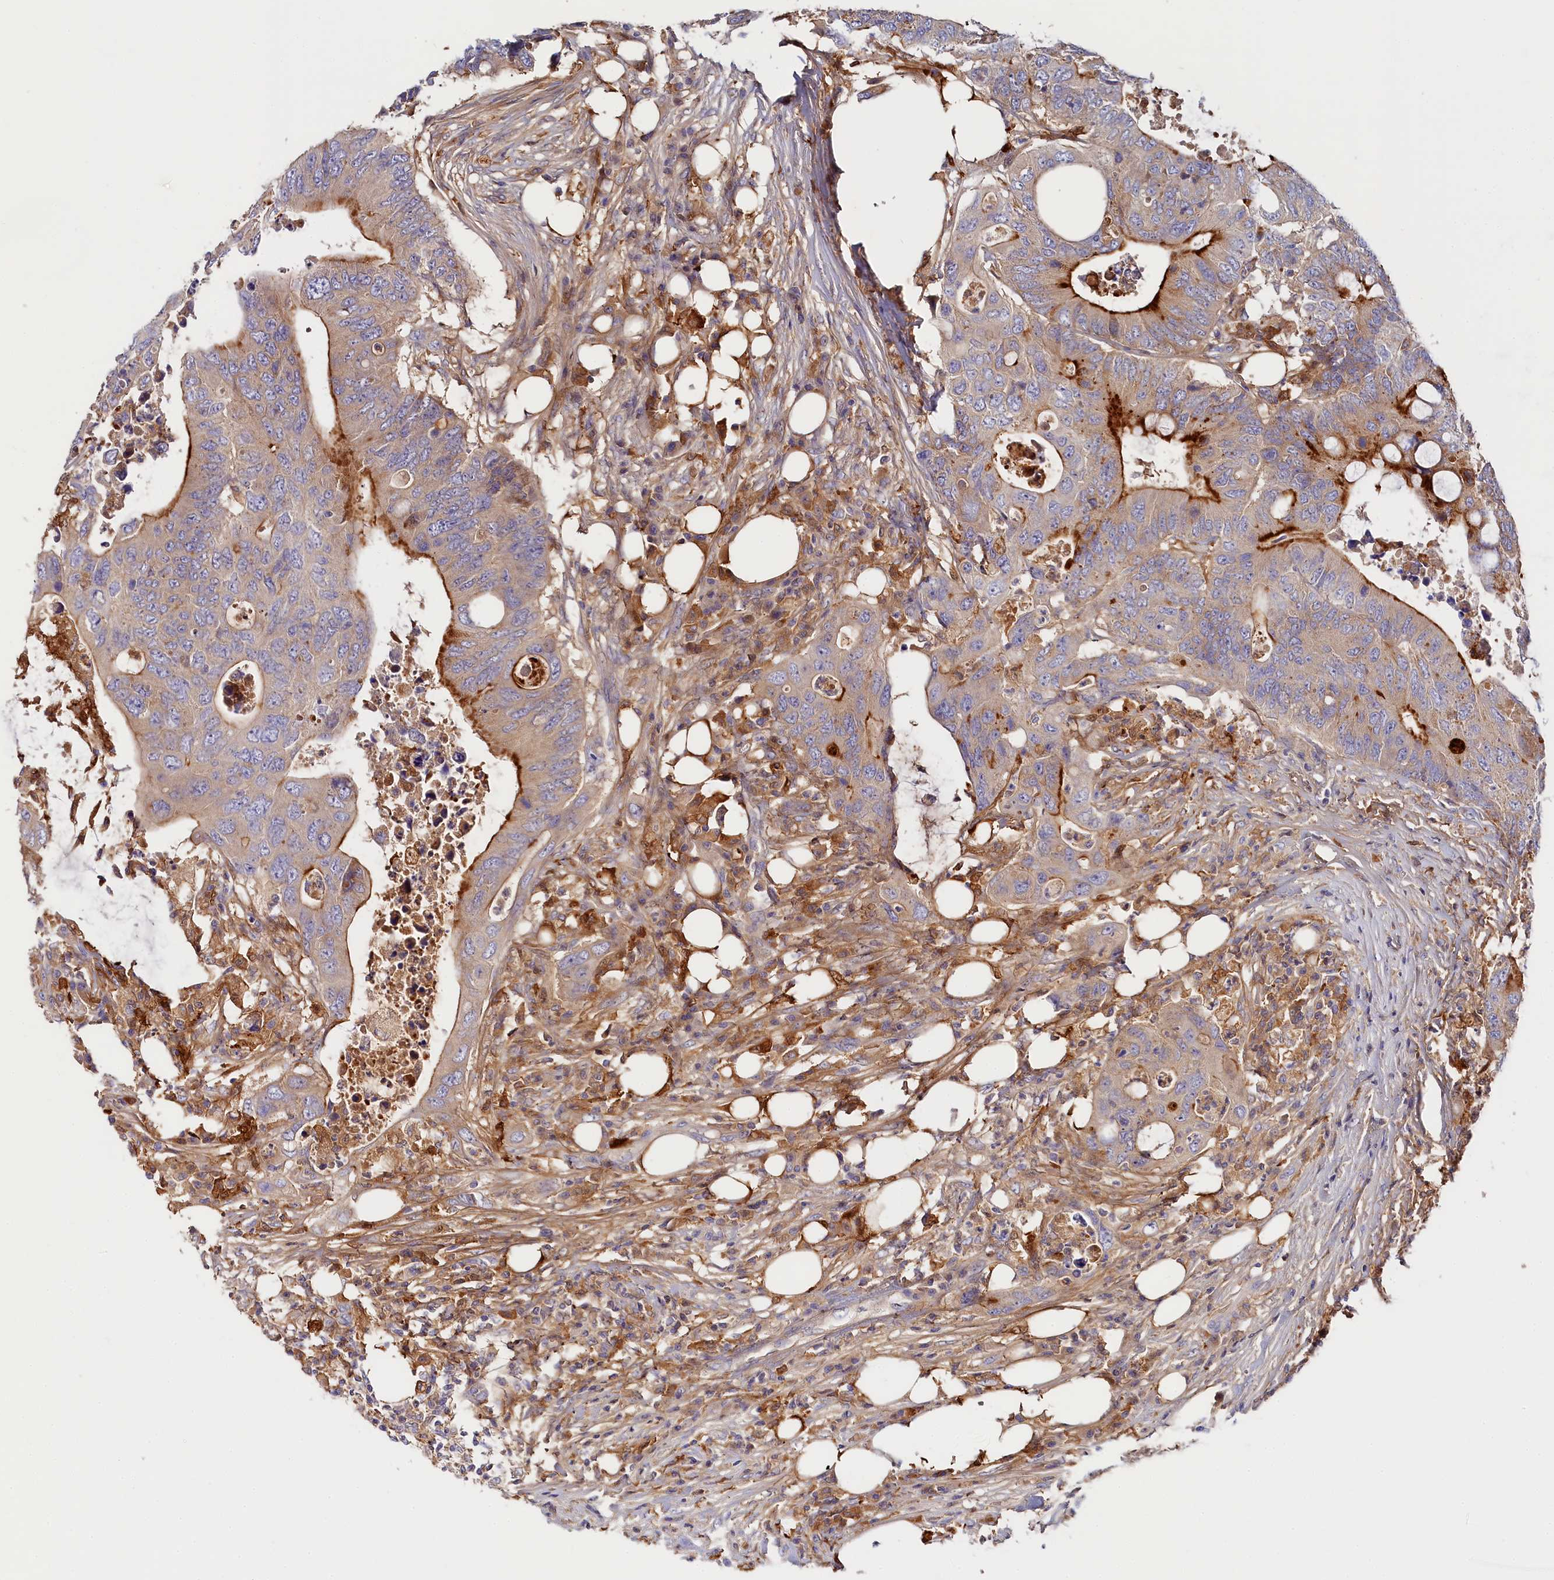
{"staining": {"intensity": "moderate", "quantity": "<25%", "location": "cytoplasmic/membranous"}, "tissue": "colorectal cancer", "cell_type": "Tumor cells", "image_type": "cancer", "snomed": [{"axis": "morphology", "description": "Adenocarcinoma, NOS"}, {"axis": "topography", "description": "Colon"}], "caption": "Human colorectal cancer stained with a brown dye exhibits moderate cytoplasmic/membranous positive positivity in approximately <25% of tumor cells.", "gene": "KATNB1", "patient": {"sex": "male", "age": 71}}